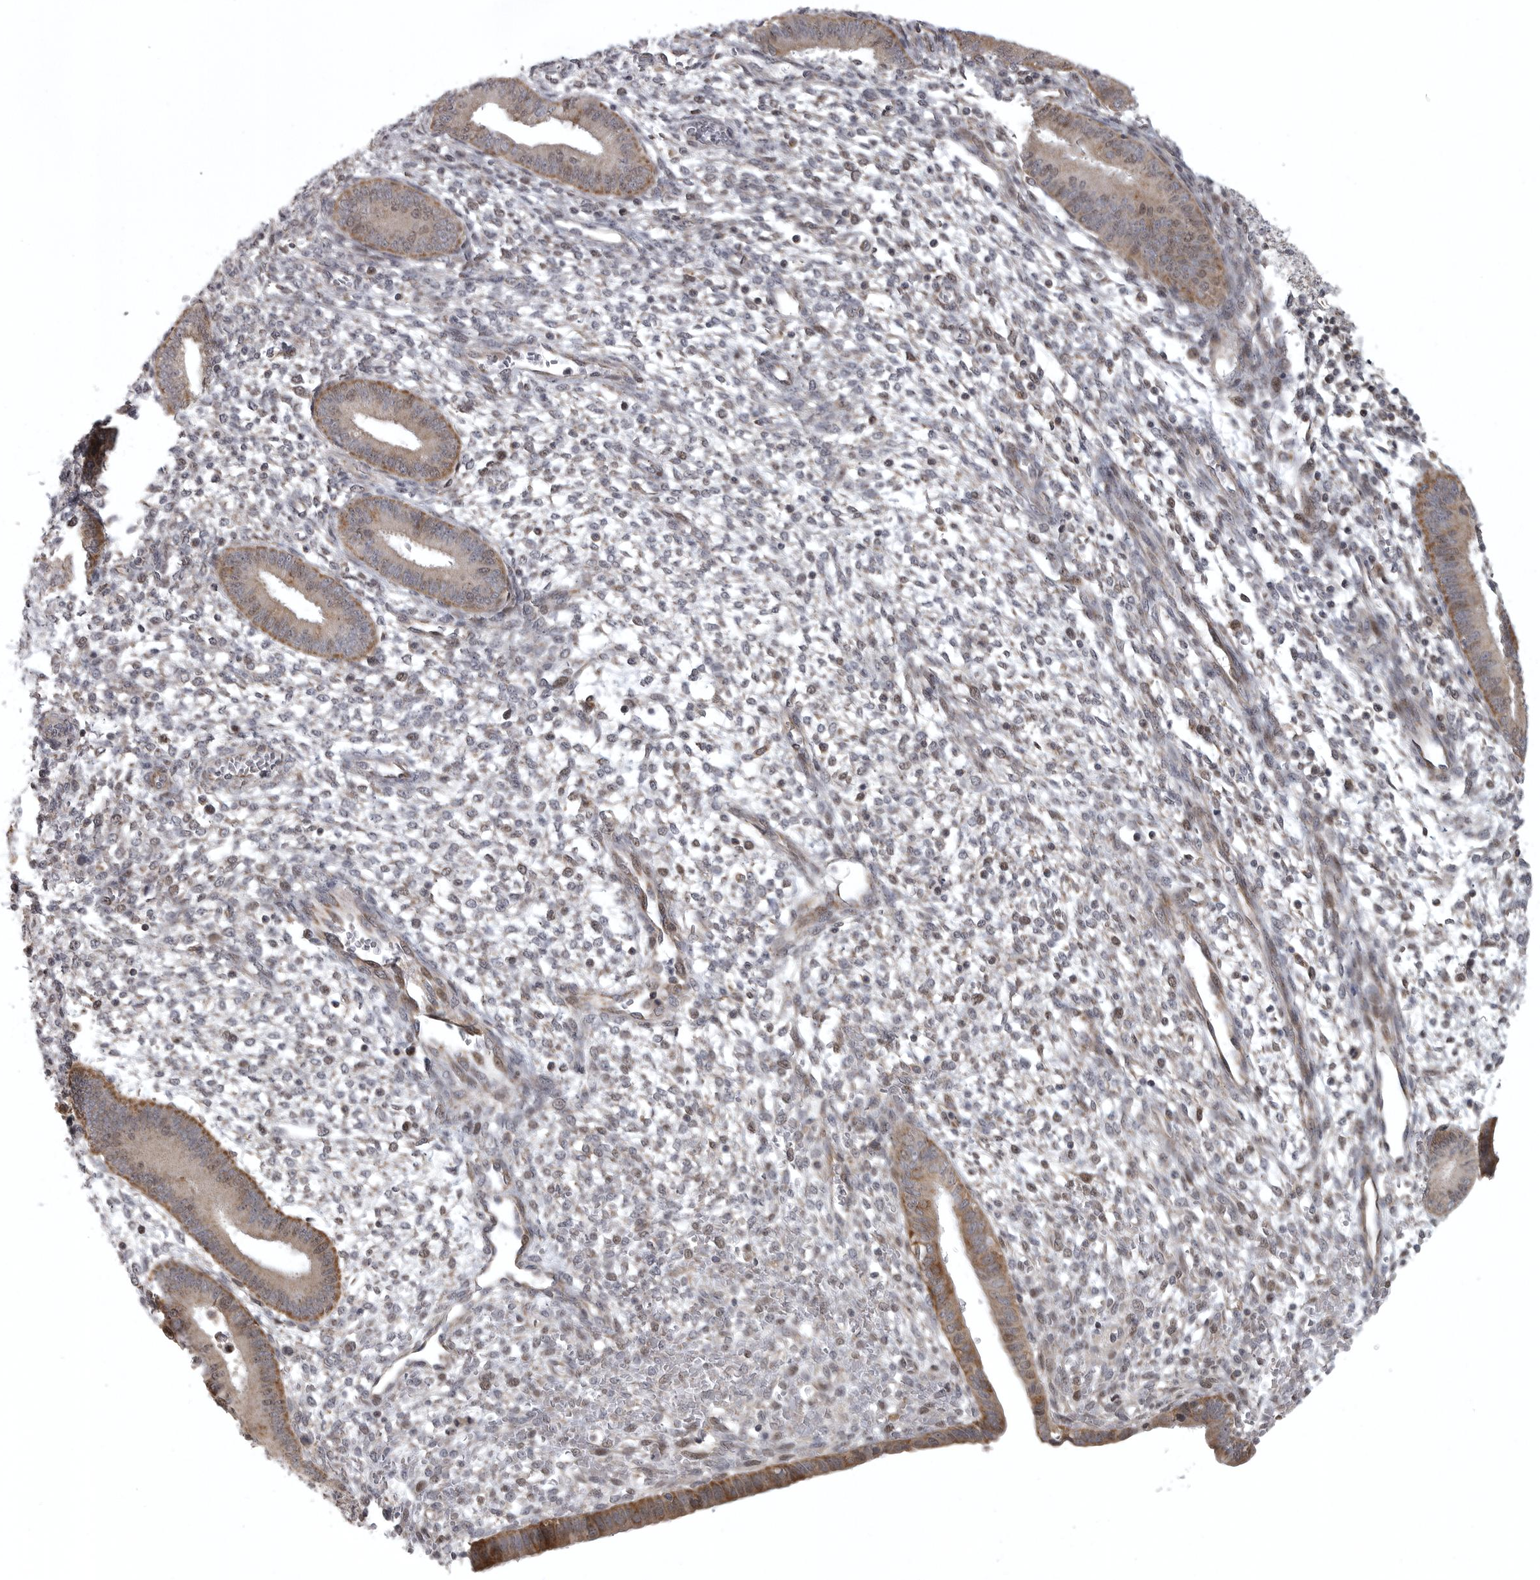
{"staining": {"intensity": "negative", "quantity": "none", "location": "none"}, "tissue": "endometrium", "cell_type": "Cells in endometrial stroma", "image_type": "normal", "snomed": [{"axis": "morphology", "description": "Normal tissue, NOS"}, {"axis": "topography", "description": "Endometrium"}], "caption": "This is an immunohistochemistry photomicrograph of unremarkable human endometrium. There is no expression in cells in endometrial stroma.", "gene": "POLE2", "patient": {"sex": "female", "age": 46}}